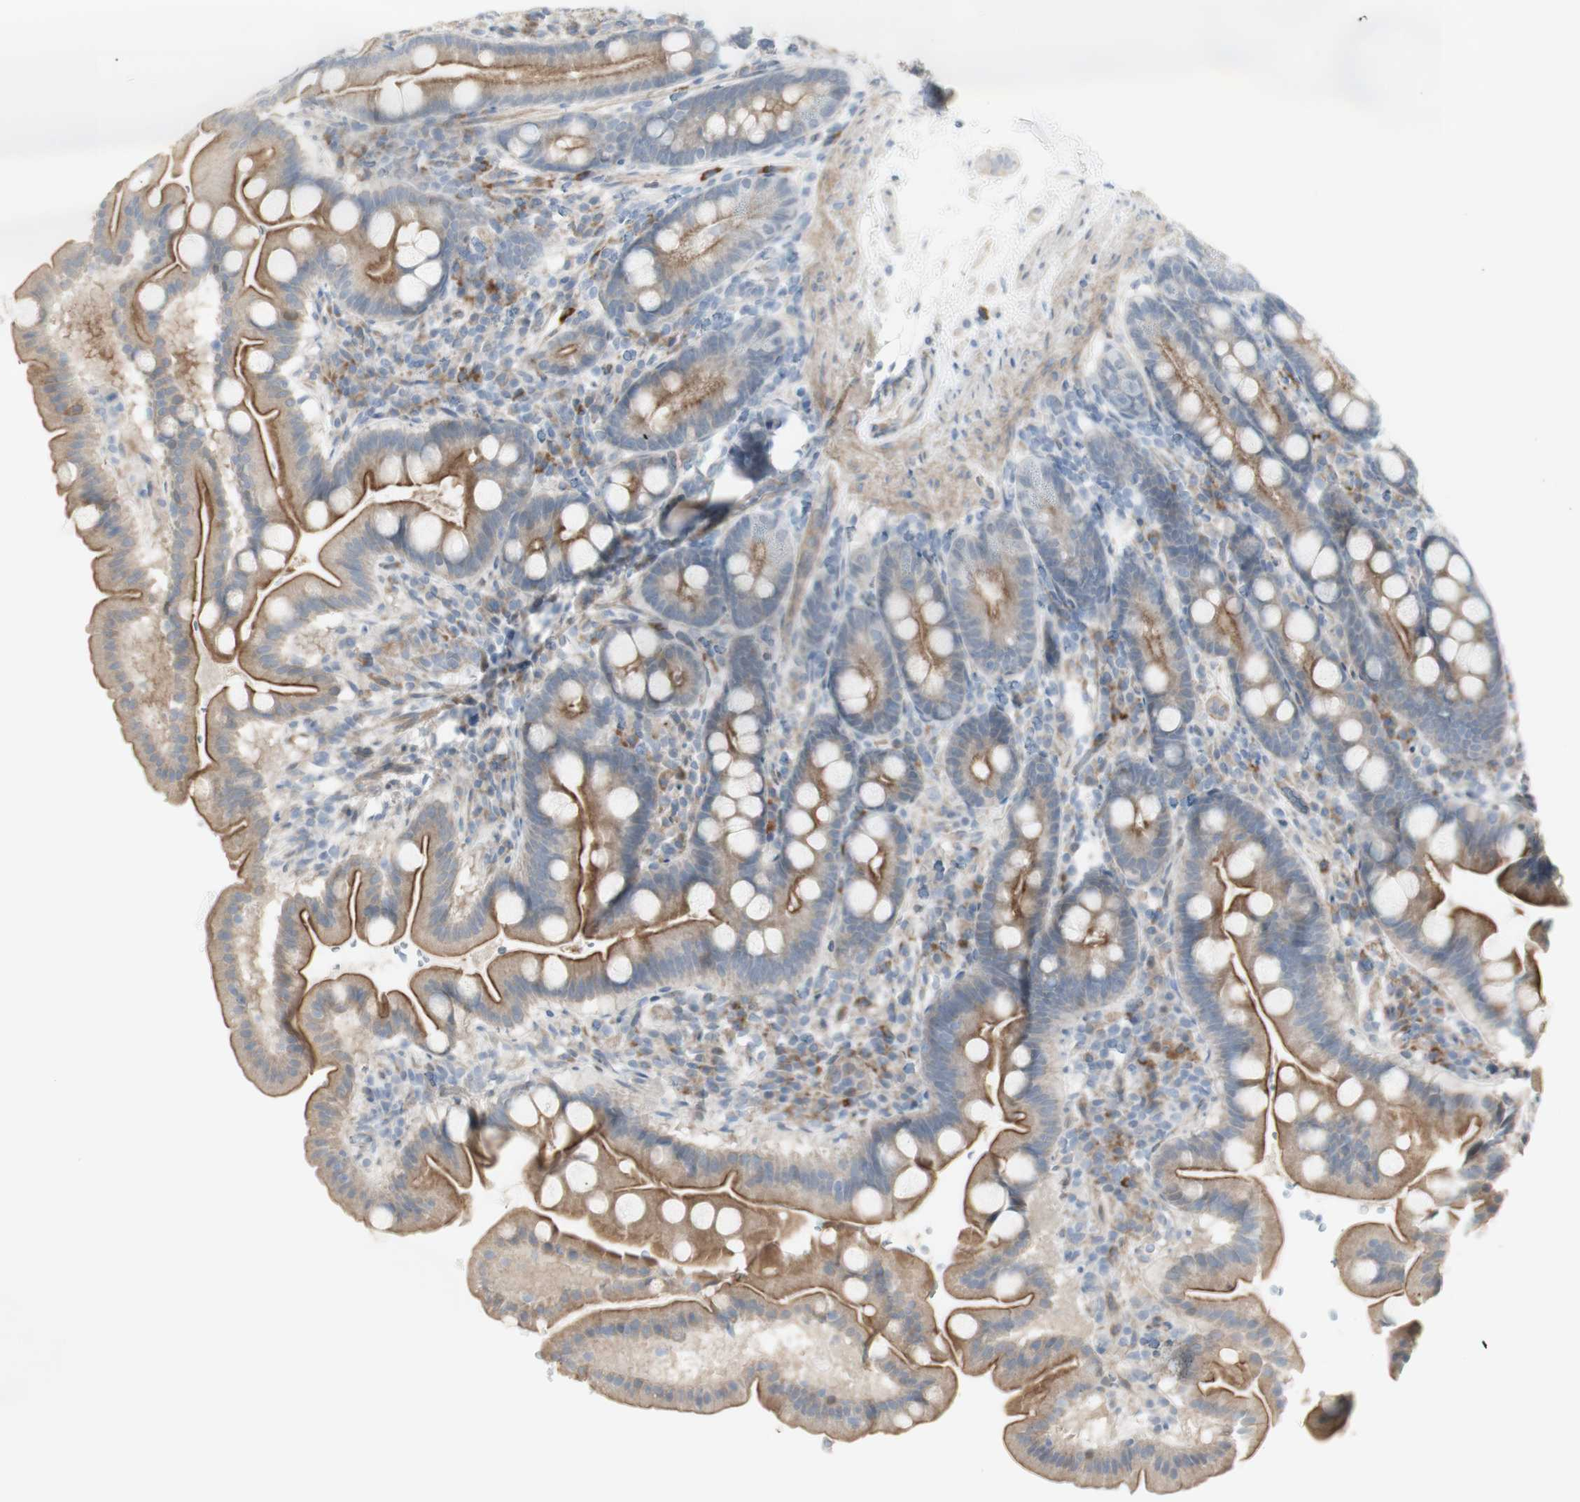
{"staining": {"intensity": "moderate", "quantity": ">75%", "location": "cytoplasmic/membranous"}, "tissue": "duodenum", "cell_type": "Glandular cells", "image_type": "normal", "snomed": [{"axis": "morphology", "description": "Normal tissue, NOS"}, {"axis": "topography", "description": "Duodenum"}], "caption": "Immunohistochemical staining of benign duodenum shows medium levels of moderate cytoplasmic/membranous staining in approximately >75% of glandular cells.", "gene": "NDST4", "patient": {"sex": "male", "age": 50}}